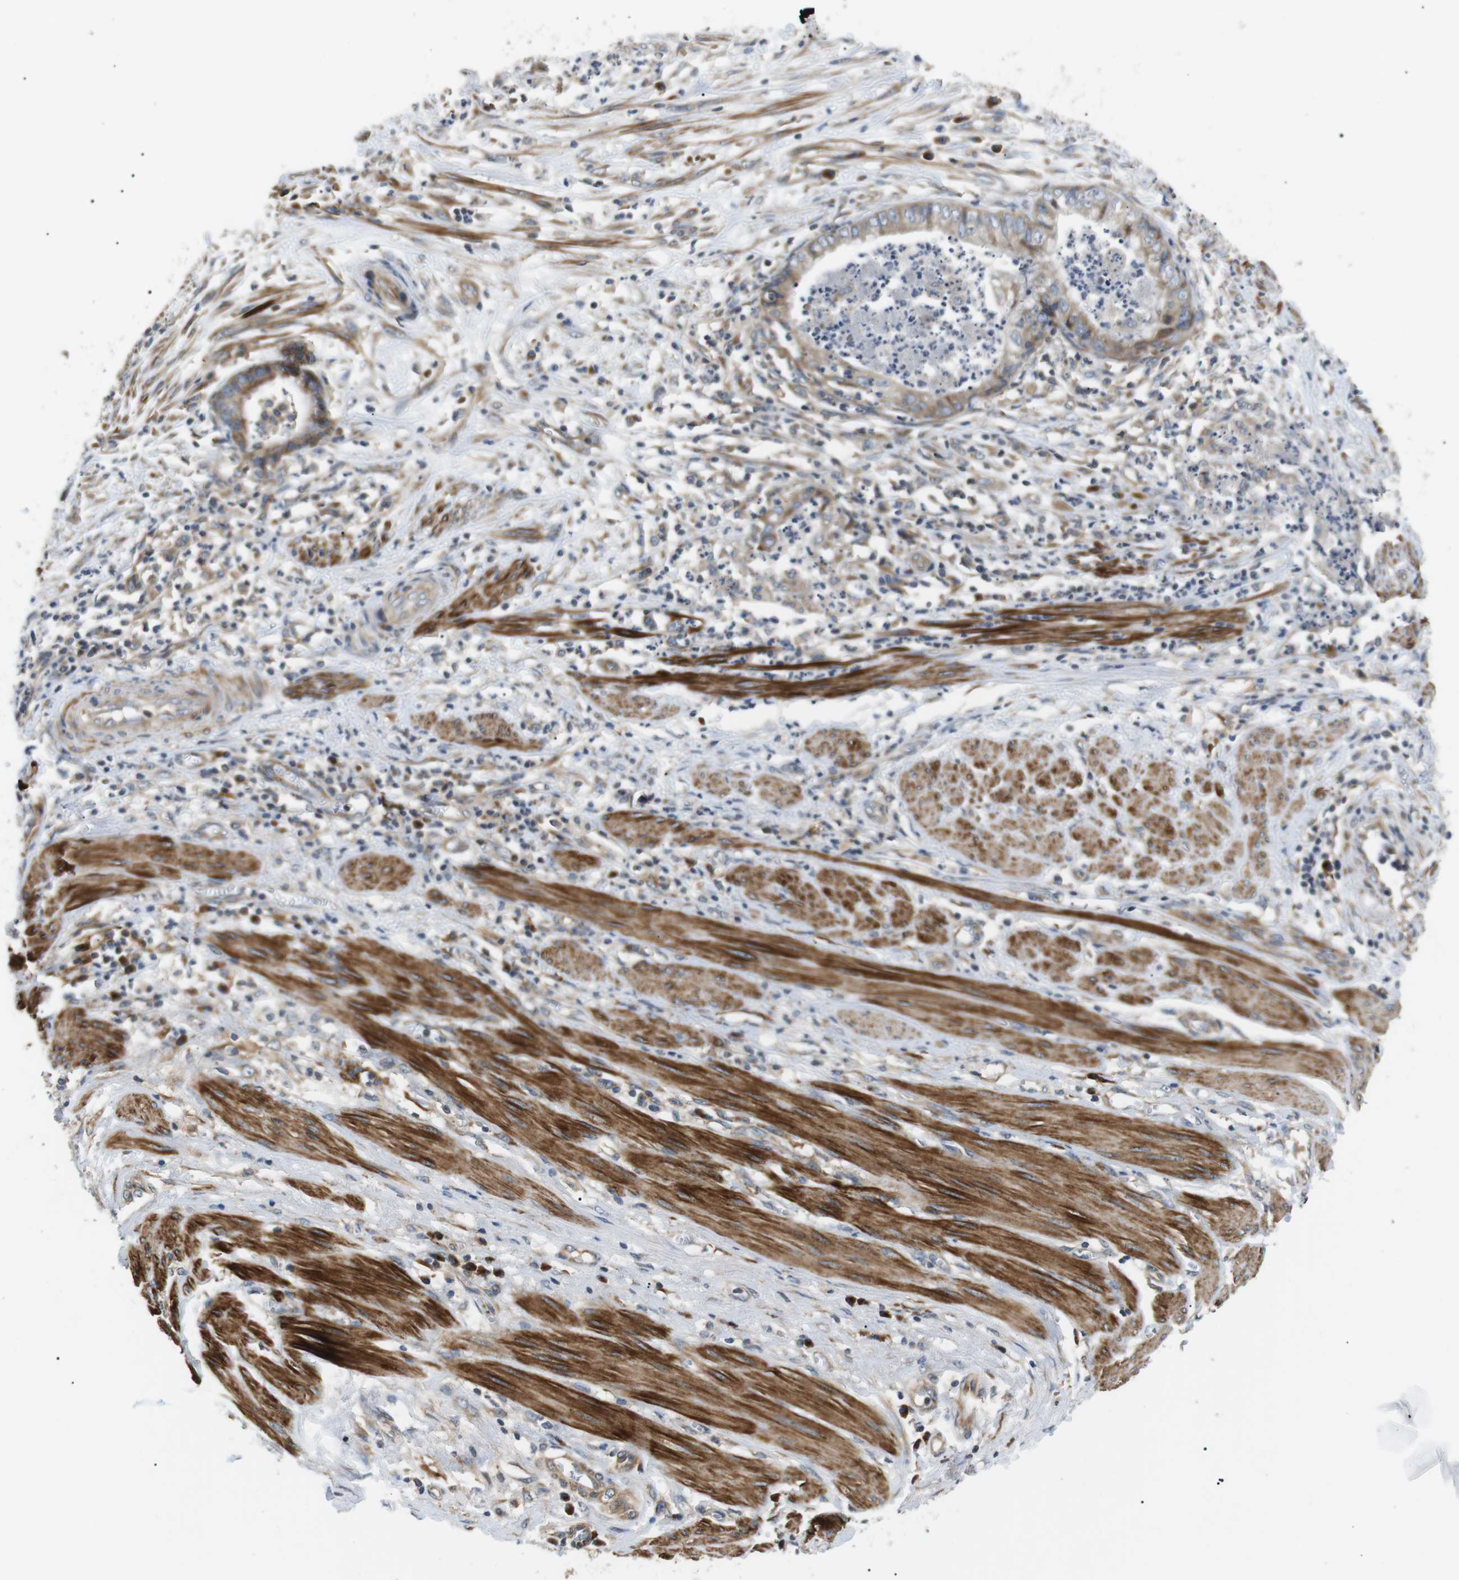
{"staining": {"intensity": "weak", "quantity": ">75%", "location": "cytoplasmic/membranous"}, "tissue": "endometrial cancer", "cell_type": "Tumor cells", "image_type": "cancer", "snomed": [{"axis": "morphology", "description": "Necrosis, NOS"}, {"axis": "morphology", "description": "Adenocarcinoma, NOS"}, {"axis": "topography", "description": "Endometrium"}], "caption": "An IHC image of tumor tissue is shown. Protein staining in brown labels weak cytoplasmic/membranous positivity in endometrial cancer within tumor cells.", "gene": "DIPK1A", "patient": {"sex": "female", "age": 79}}